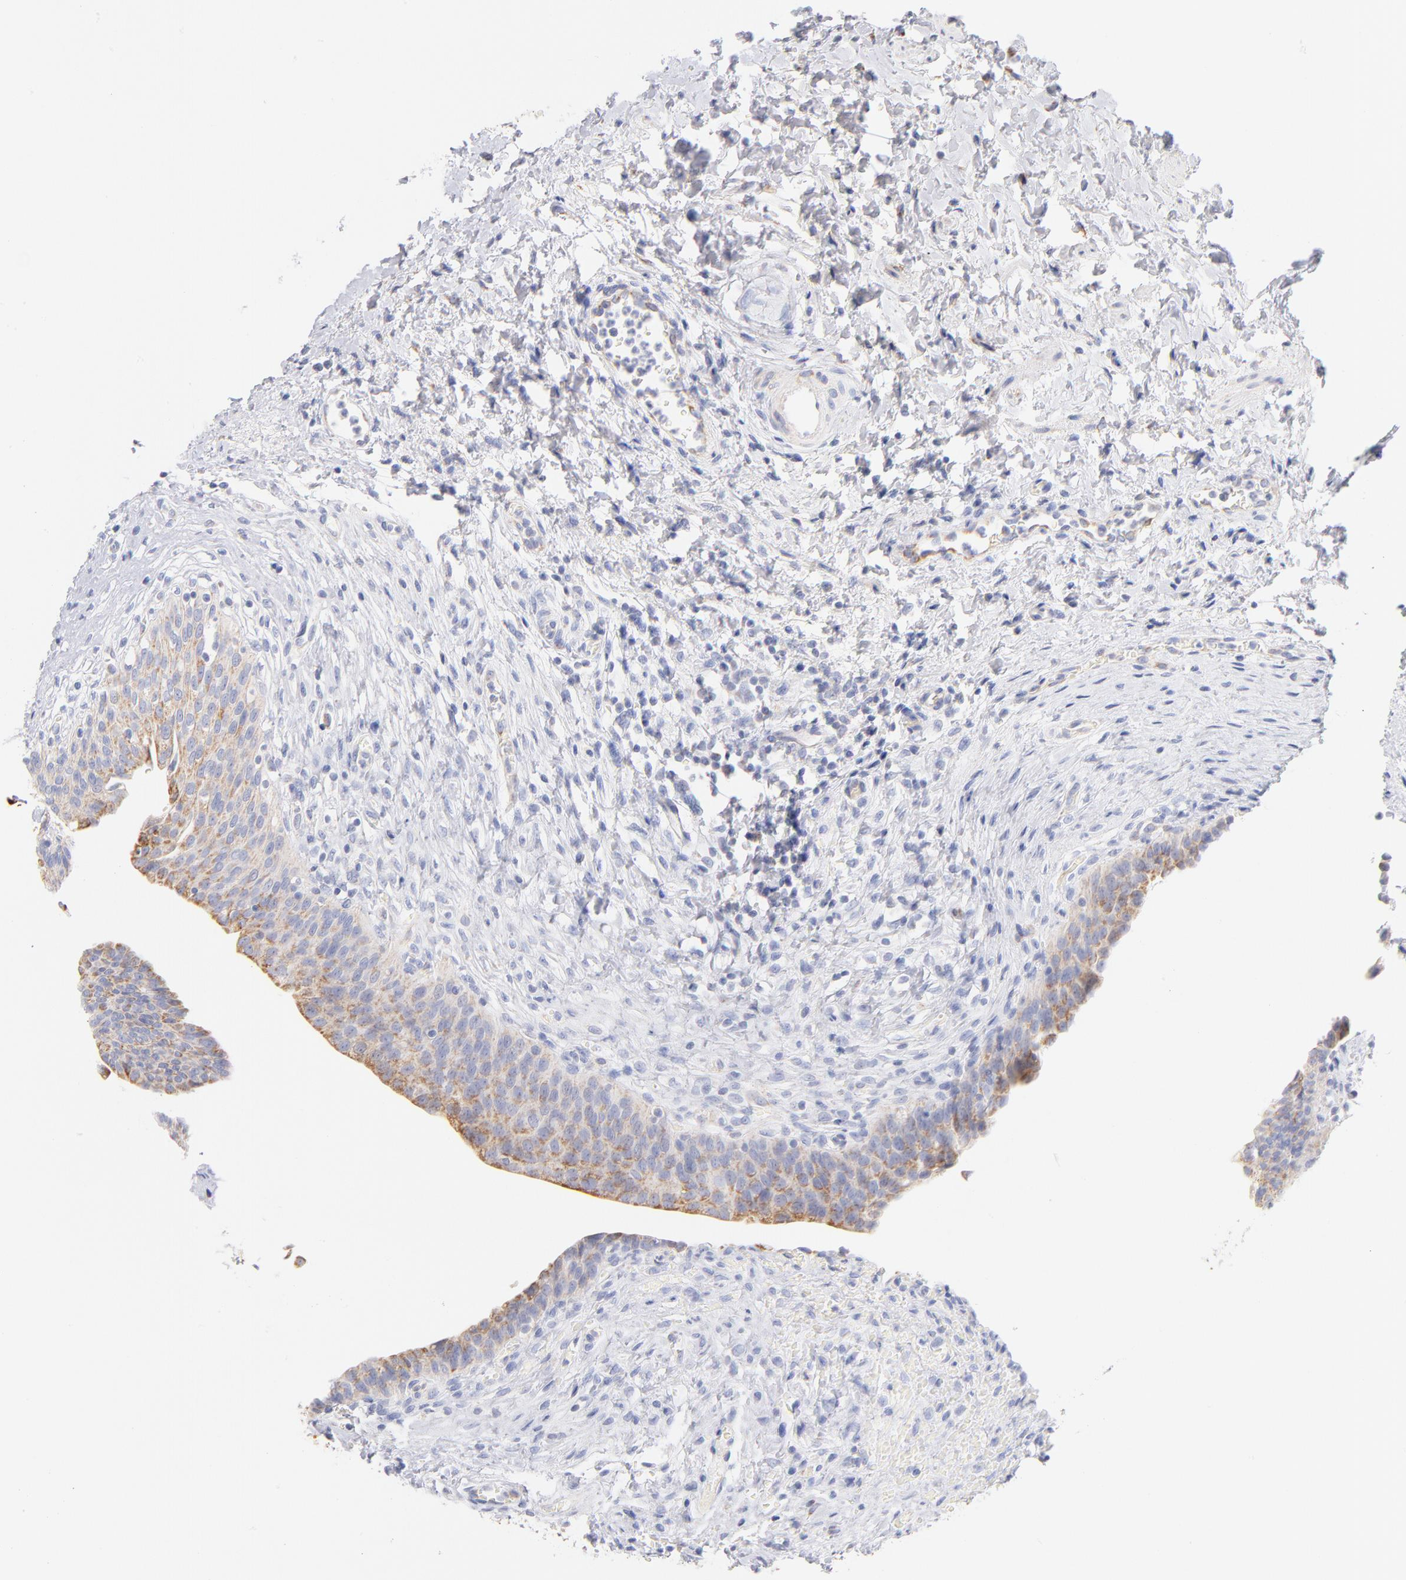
{"staining": {"intensity": "weak", "quantity": ">75%", "location": "cytoplasmic/membranous"}, "tissue": "urinary bladder", "cell_type": "Urothelial cells", "image_type": "normal", "snomed": [{"axis": "morphology", "description": "Normal tissue, NOS"}, {"axis": "morphology", "description": "Dysplasia, NOS"}, {"axis": "topography", "description": "Urinary bladder"}], "caption": "Immunohistochemistry (IHC) of benign human urinary bladder reveals low levels of weak cytoplasmic/membranous positivity in about >75% of urothelial cells. The staining was performed using DAB, with brown indicating positive protein expression. Nuclei are stained blue with hematoxylin.", "gene": "AIFM1", "patient": {"sex": "male", "age": 35}}